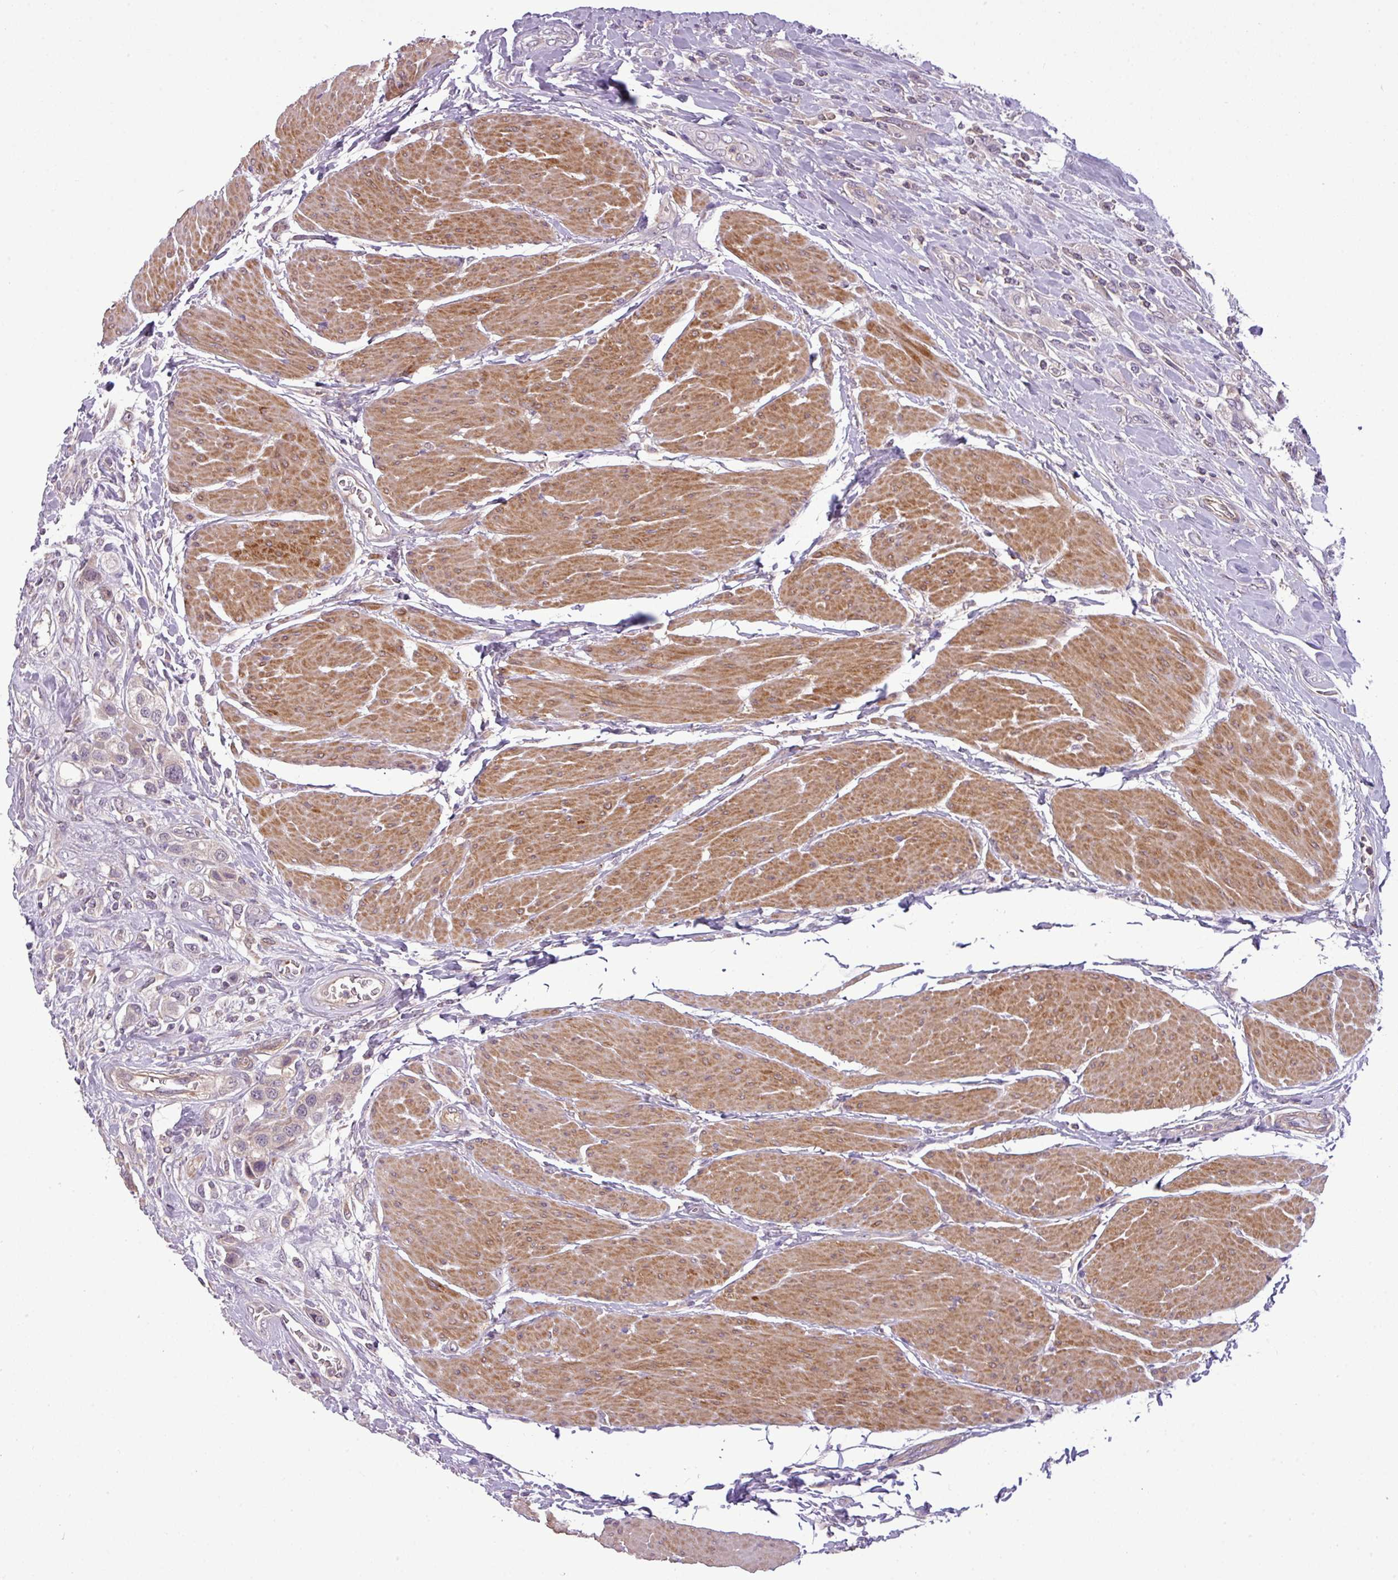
{"staining": {"intensity": "negative", "quantity": "none", "location": "none"}, "tissue": "urothelial cancer", "cell_type": "Tumor cells", "image_type": "cancer", "snomed": [{"axis": "morphology", "description": "Urothelial carcinoma, High grade"}, {"axis": "topography", "description": "Urinary bladder"}], "caption": "Tumor cells show no significant protein staining in urothelial cancer.", "gene": "ZNF35", "patient": {"sex": "male", "age": 50}}